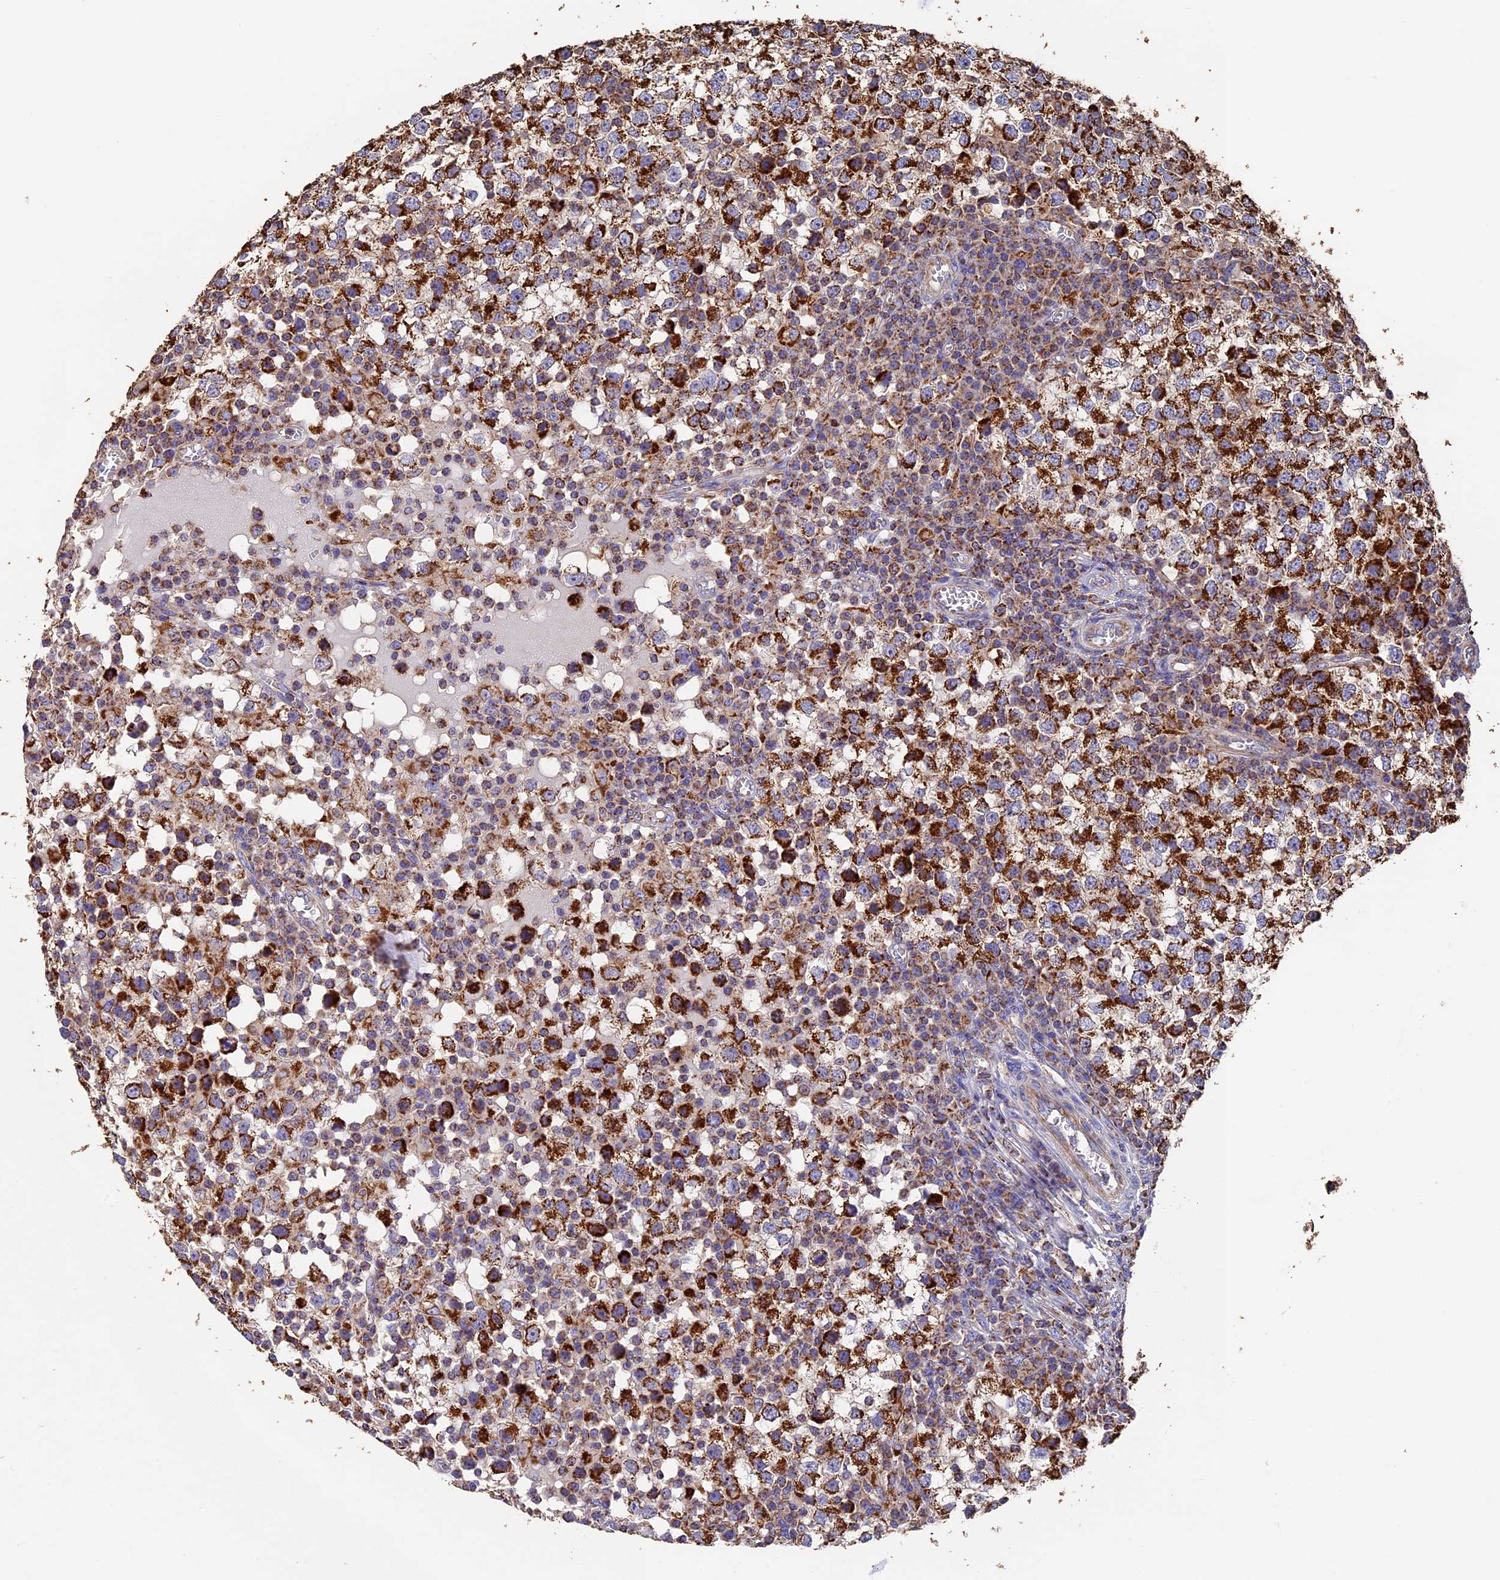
{"staining": {"intensity": "strong", "quantity": ">75%", "location": "cytoplasmic/membranous"}, "tissue": "testis cancer", "cell_type": "Tumor cells", "image_type": "cancer", "snomed": [{"axis": "morphology", "description": "Seminoma, NOS"}, {"axis": "topography", "description": "Testis"}], "caption": "Tumor cells demonstrate strong cytoplasmic/membranous positivity in approximately >75% of cells in testis cancer.", "gene": "ADAT1", "patient": {"sex": "male", "age": 65}}